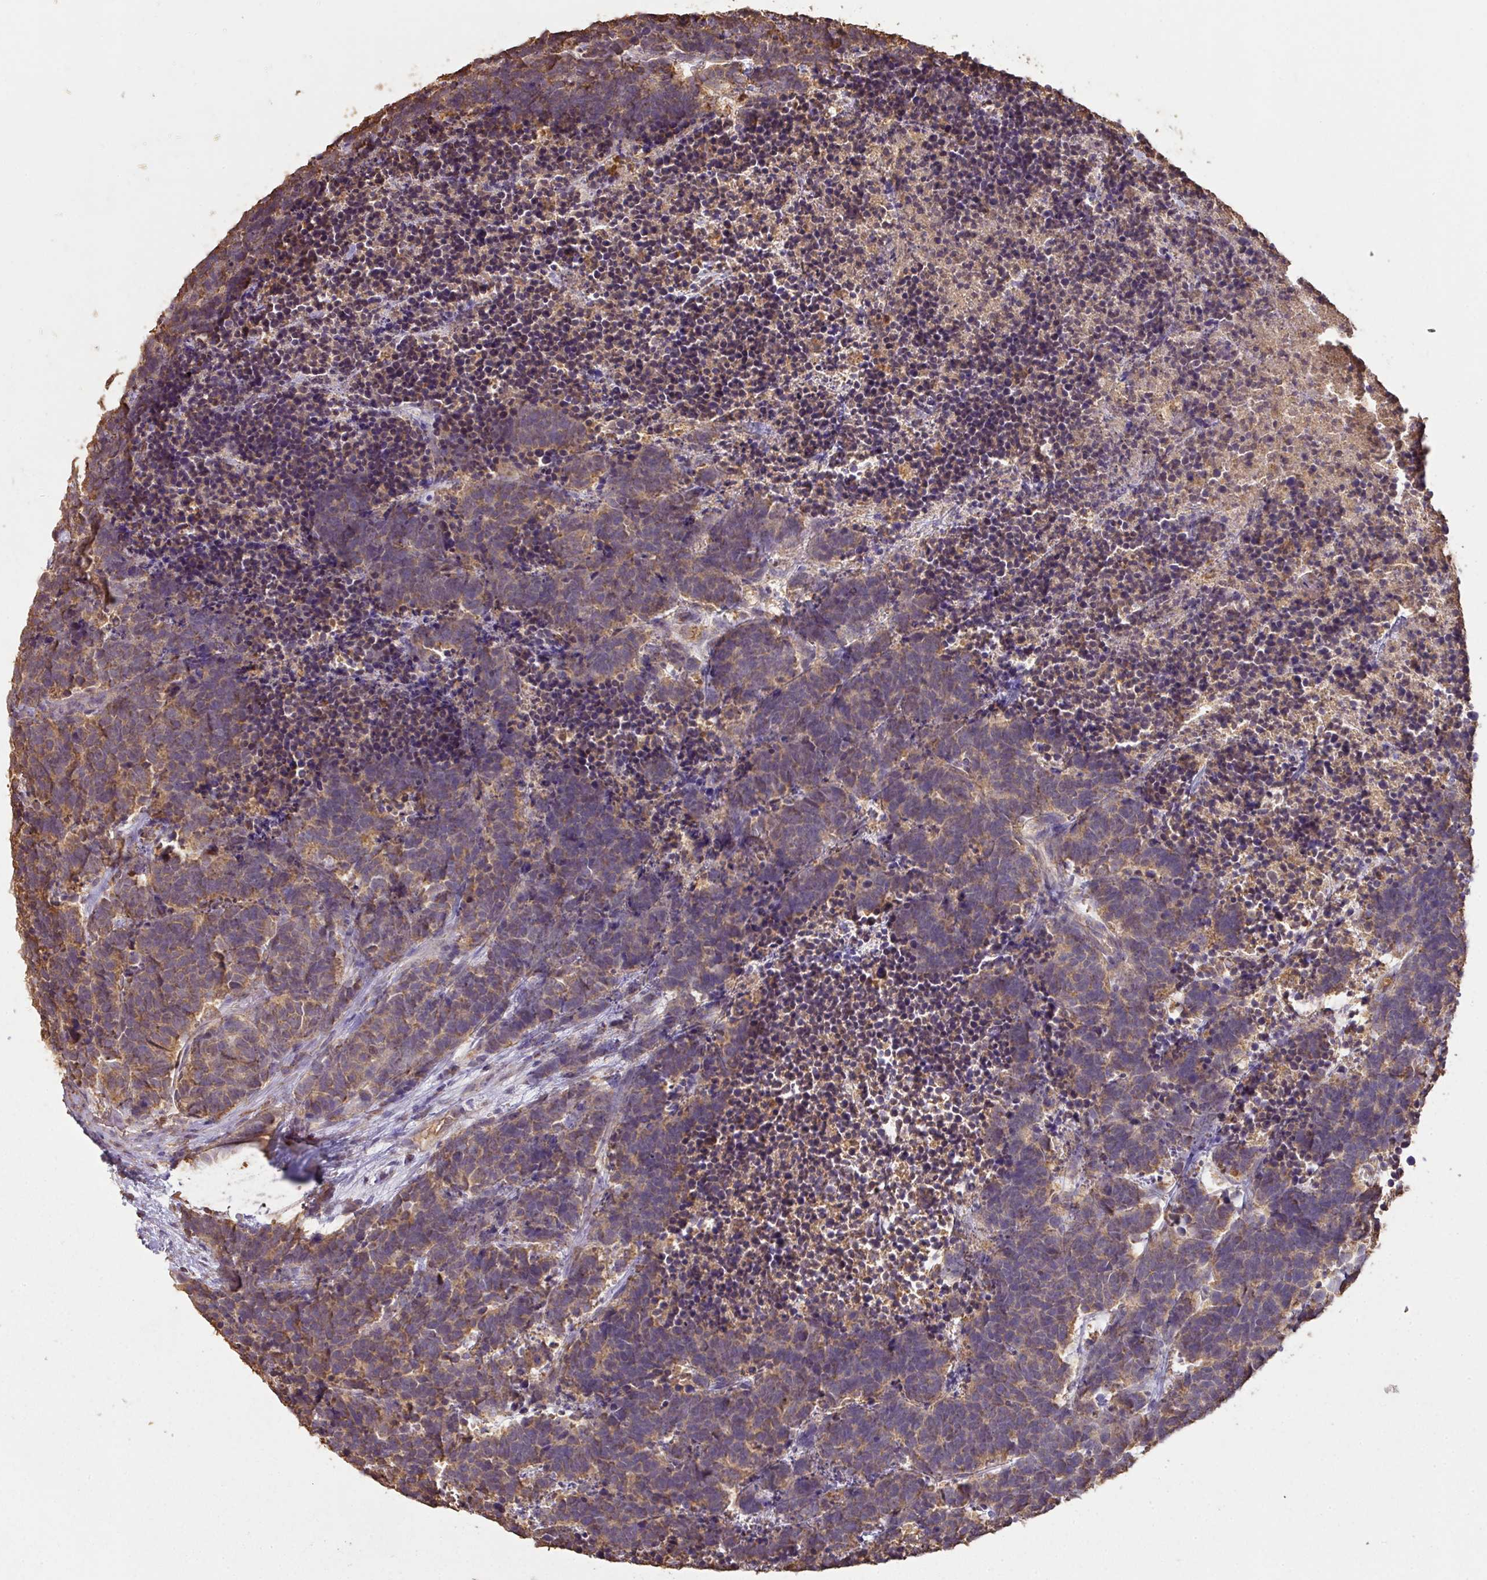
{"staining": {"intensity": "weak", "quantity": ">75%", "location": "cytoplasmic/membranous"}, "tissue": "carcinoid", "cell_type": "Tumor cells", "image_type": "cancer", "snomed": [{"axis": "morphology", "description": "Carcinoma, NOS"}, {"axis": "morphology", "description": "Carcinoid, malignant, NOS"}, {"axis": "topography", "description": "Urinary bladder"}], "caption": "Carcinoma was stained to show a protein in brown. There is low levels of weak cytoplasmic/membranous positivity in approximately >75% of tumor cells.", "gene": "ATAT1", "patient": {"sex": "male", "age": 57}}